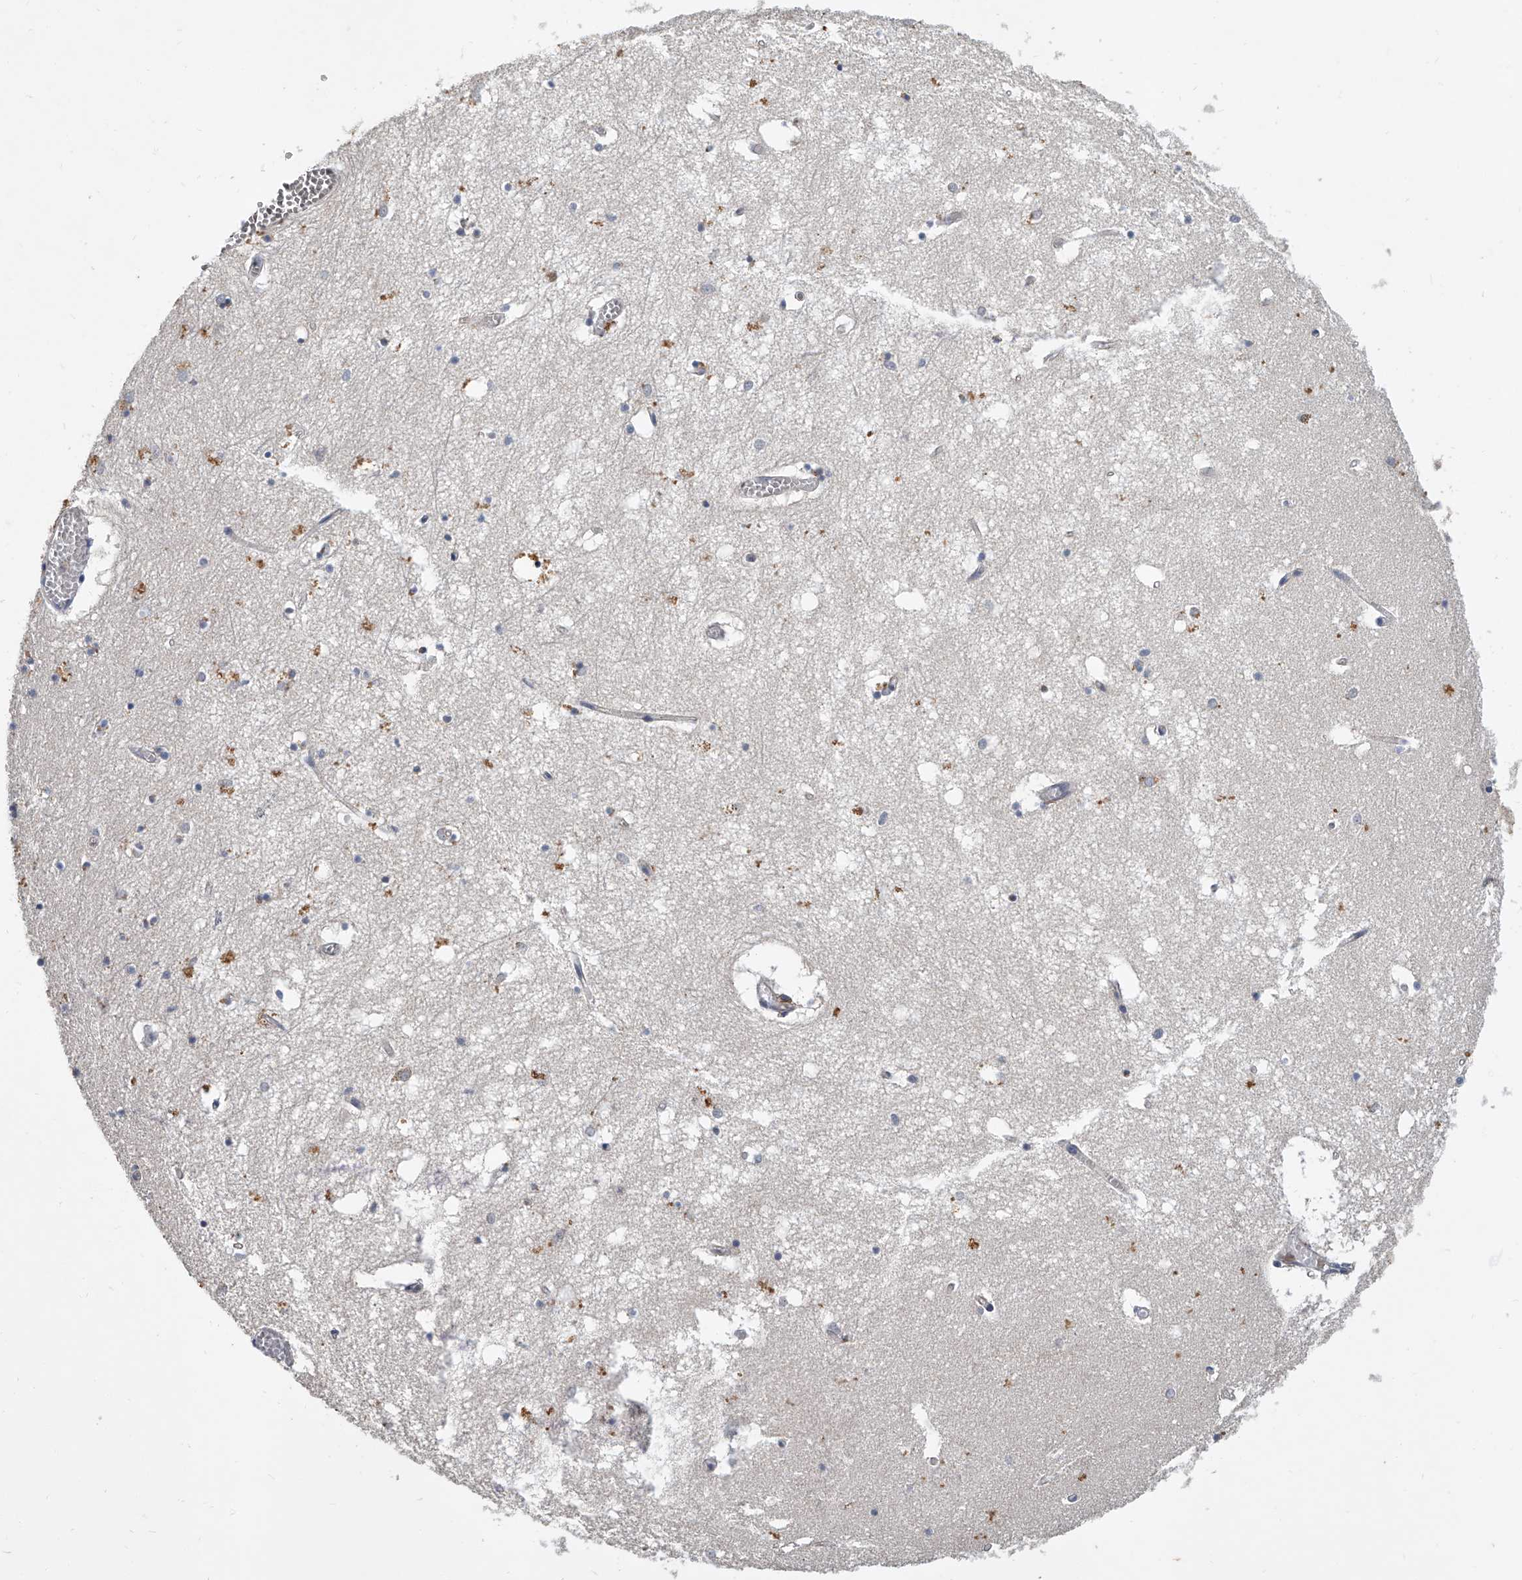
{"staining": {"intensity": "moderate", "quantity": "<25%", "location": "cytoplasmic/membranous"}, "tissue": "hippocampus", "cell_type": "Glial cells", "image_type": "normal", "snomed": [{"axis": "morphology", "description": "Normal tissue, NOS"}, {"axis": "topography", "description": "Hippocampus"}], "caption": "DAB (3,3'-diaminobenzidine) immunohistochemical staining of normal hippocampus exhibits moderate cytoplasmic/membranous protein positivity in about <25% of glial cells.", "gene": "JAG2", "patient": {"sex": "male", "age": 70}}